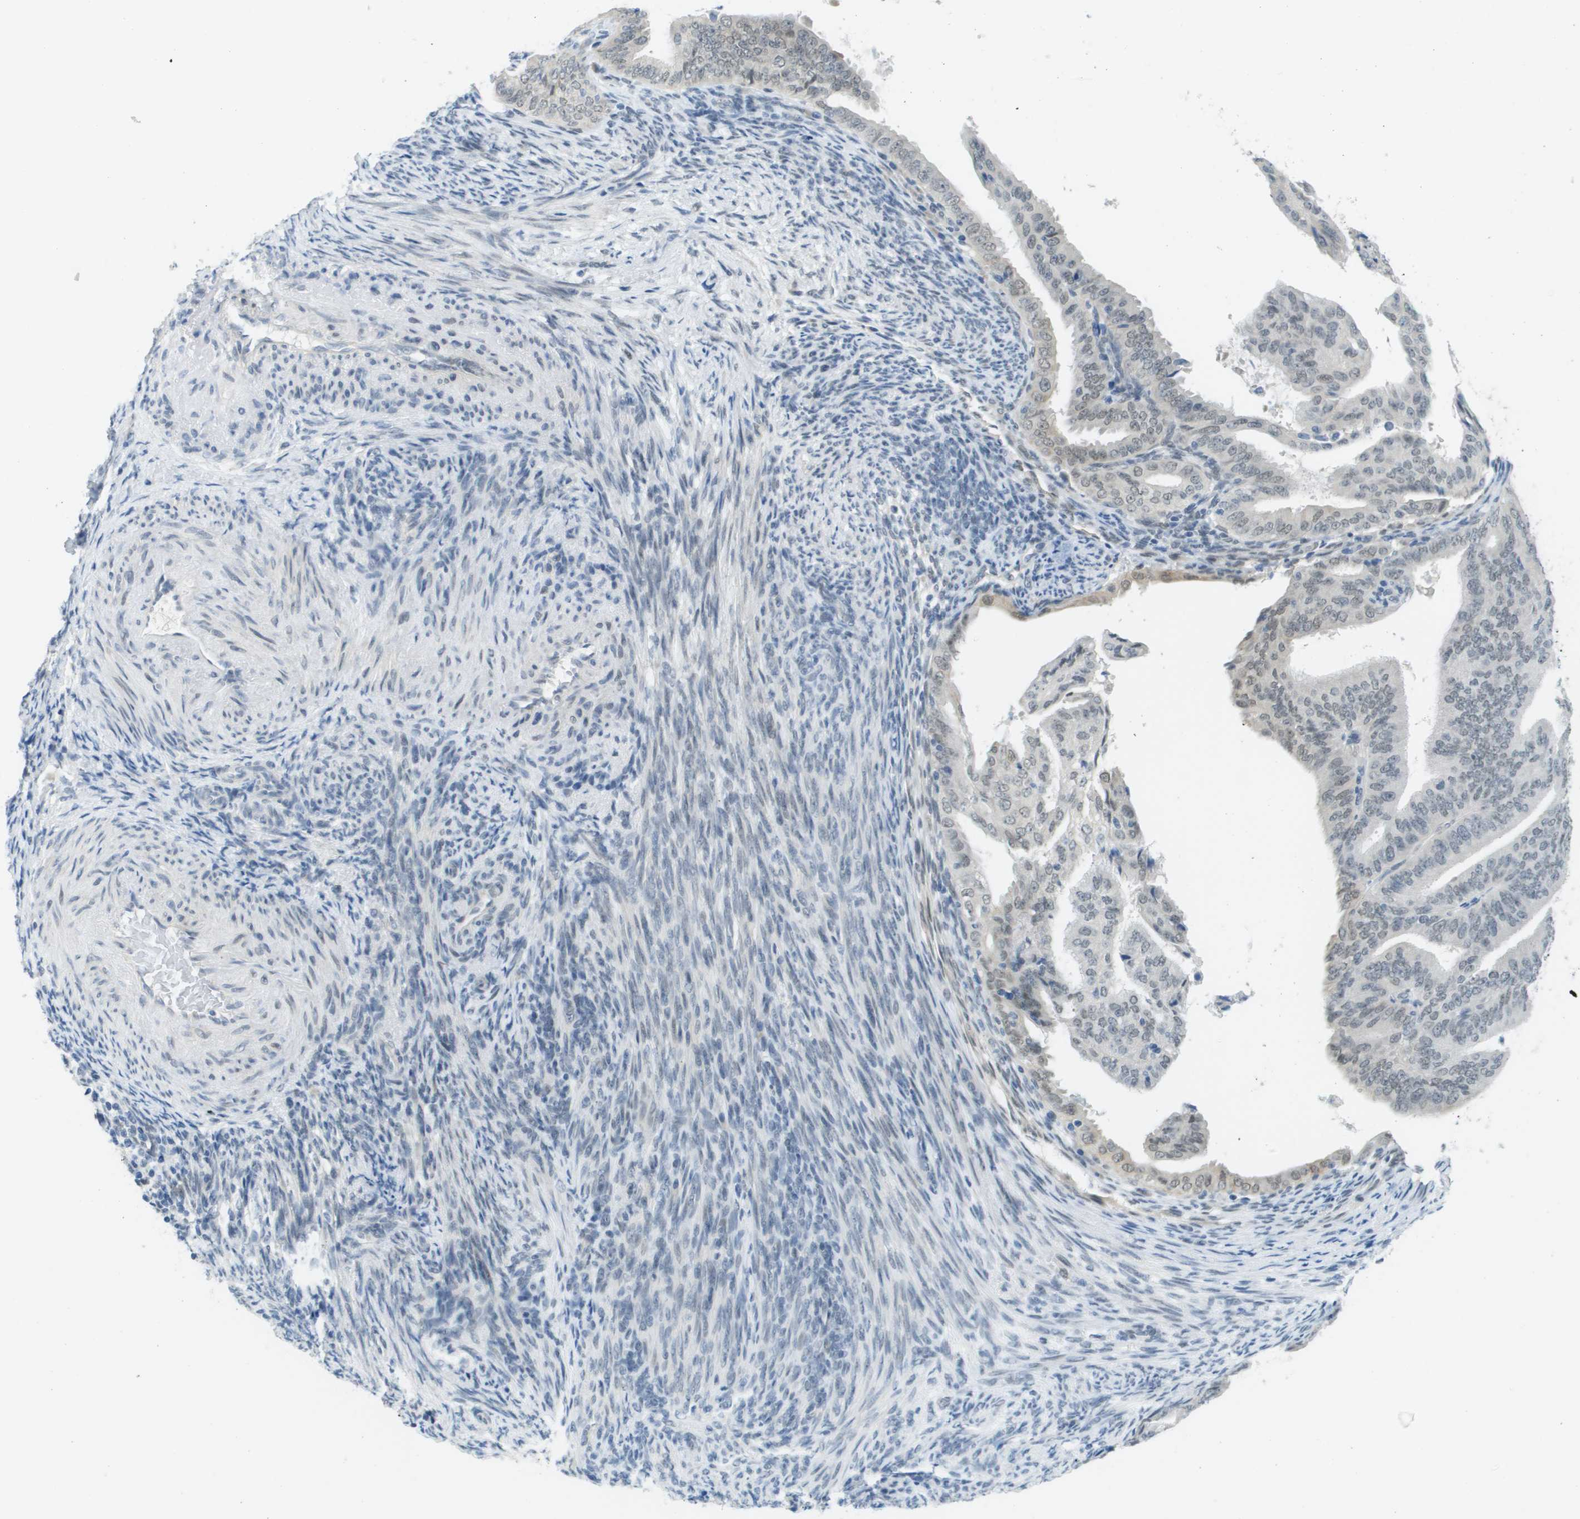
{"staining": {"intensity": "moderate", "quantity": "<25%", "location": "nuclear"}, "tissue": "endometrial cancer", "cell_type": "Tumor cells", "image_type": "cancer", "snomed": [{"axis": "morphology", "description": "Adenocarcinoma, NOS"}, {"axis": "topography", "description": "Endometrium"}], "caption": "An IHC photomicrograph of neoplastic tissue is shown. Protein staining in brown shows moderate nuclear positivity in adenocarcinoma (endometrial) within tumor cells. Using DAB (3,3'-diaminobenzidine) (brown) and hematoxylin (blue) stains, captured at high magnification using brightfield microscopy.", "gene": "ARID1B", "patient": {"sex": "female", "age": 58}}